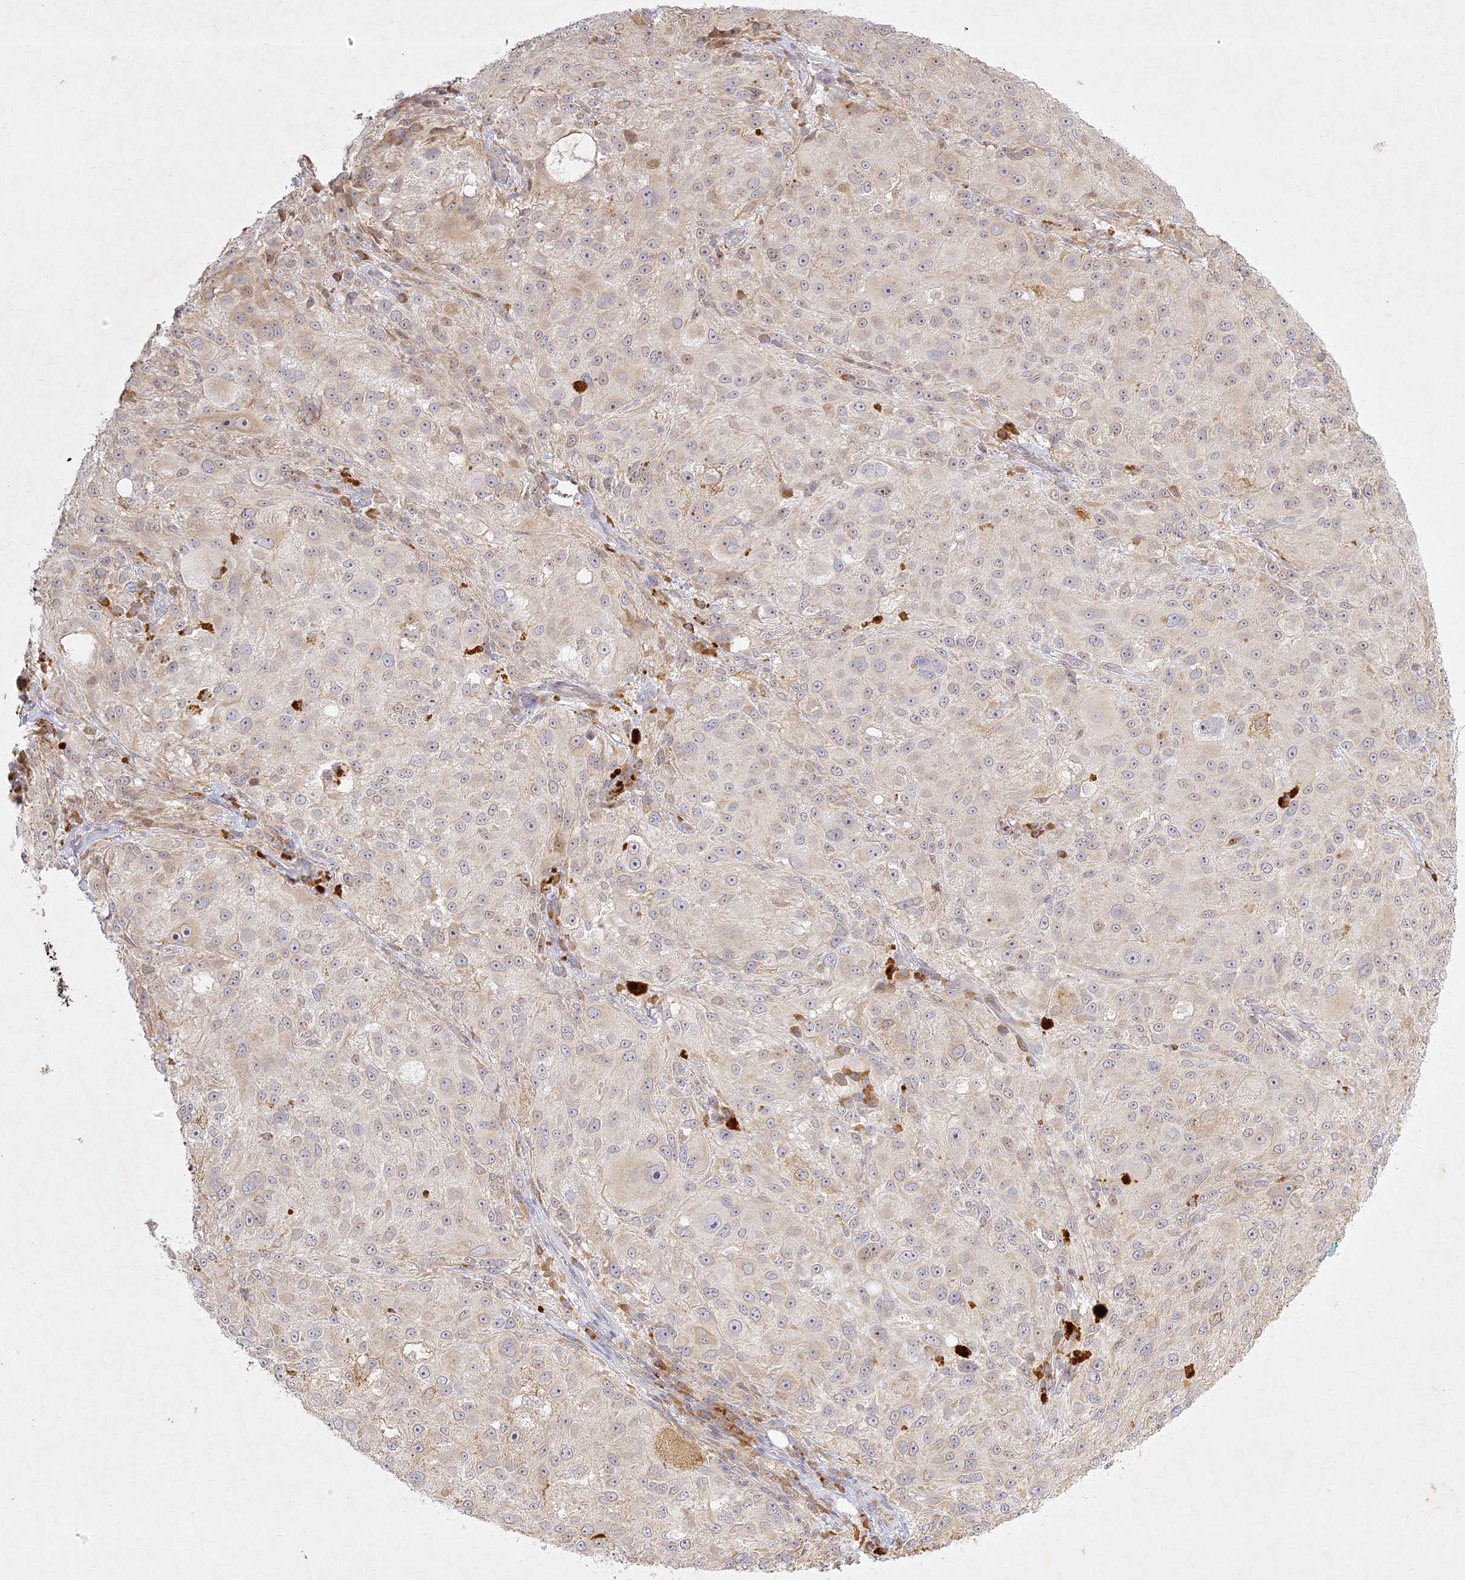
{"staining": {"intensity": "weak", "quantity": "<25%", "location": "cytoplasmic/membranous"}, "tissue": "melanoma", "cell_type": "Tumor cells", "image_type": "cancer", "snomed": [{"axis": "morphology", "description": "Necrosis, NOS"}, {"axis": "morphology", "description": "Malignant melanoma, NOS"}, {"axis": "topography", "description": "Skin"}], "caption": "Malignant melanoma was stained to show a protein in brown. There is no significant positivity in tumor cells.", "gene": "SLC30A5", "patient": {"sex": "female", "age": 87}}